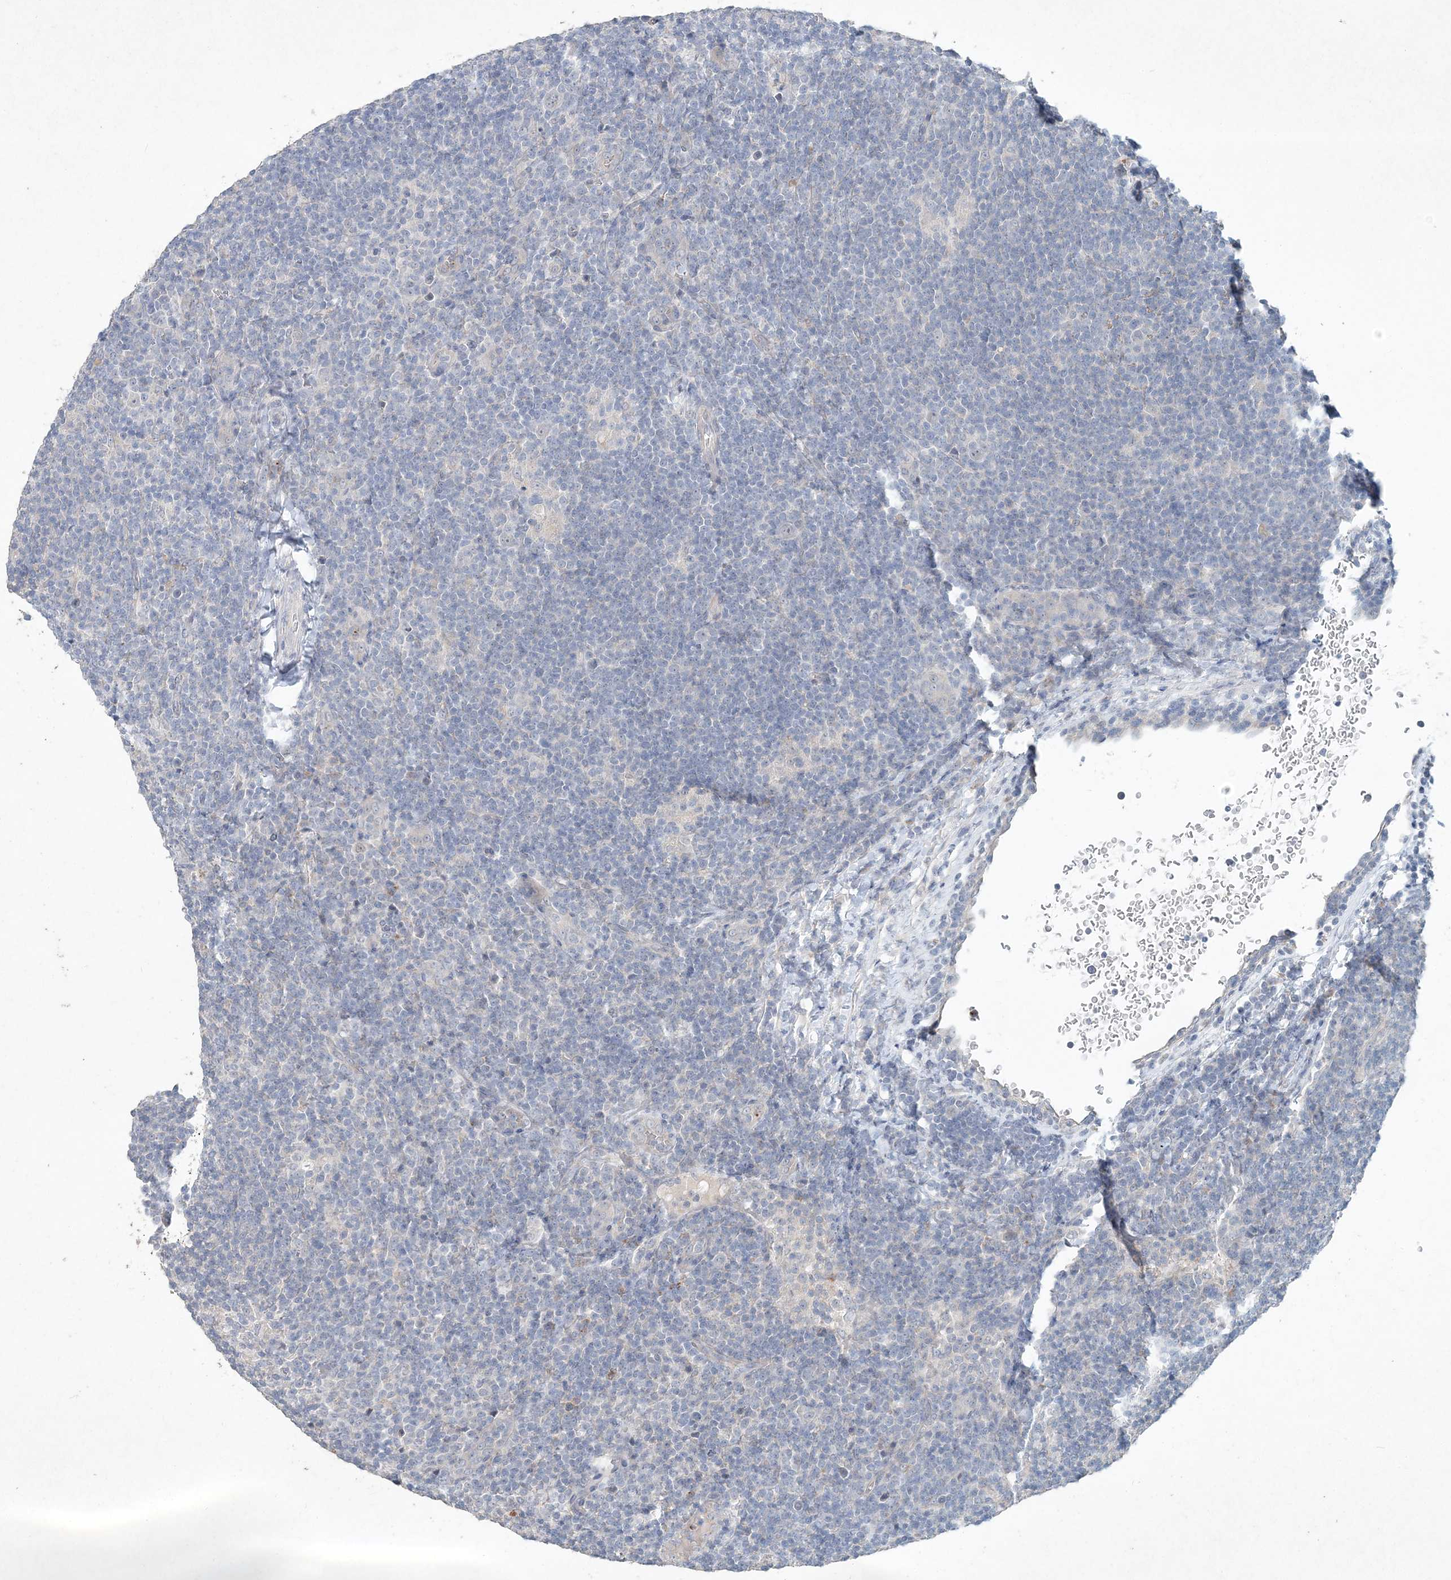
{"staining": {"intensity": "negative", "quantity": "none", "location": "none"}, "tissue": "lymphoma", "cell_type": "Tumor cells", "image_type": "cancer", "snomed": [{"axis": "morphology", "description": "Hodgkin's disease, NOS"}, {"axis": "topography", "description": "Lymph node"}], "caption": "The histopathology image demonstrates no significant expression in tumor cells of lymphoma.", "gene": "DNAH5", "patient": {"sex": "female", "age": 57}}